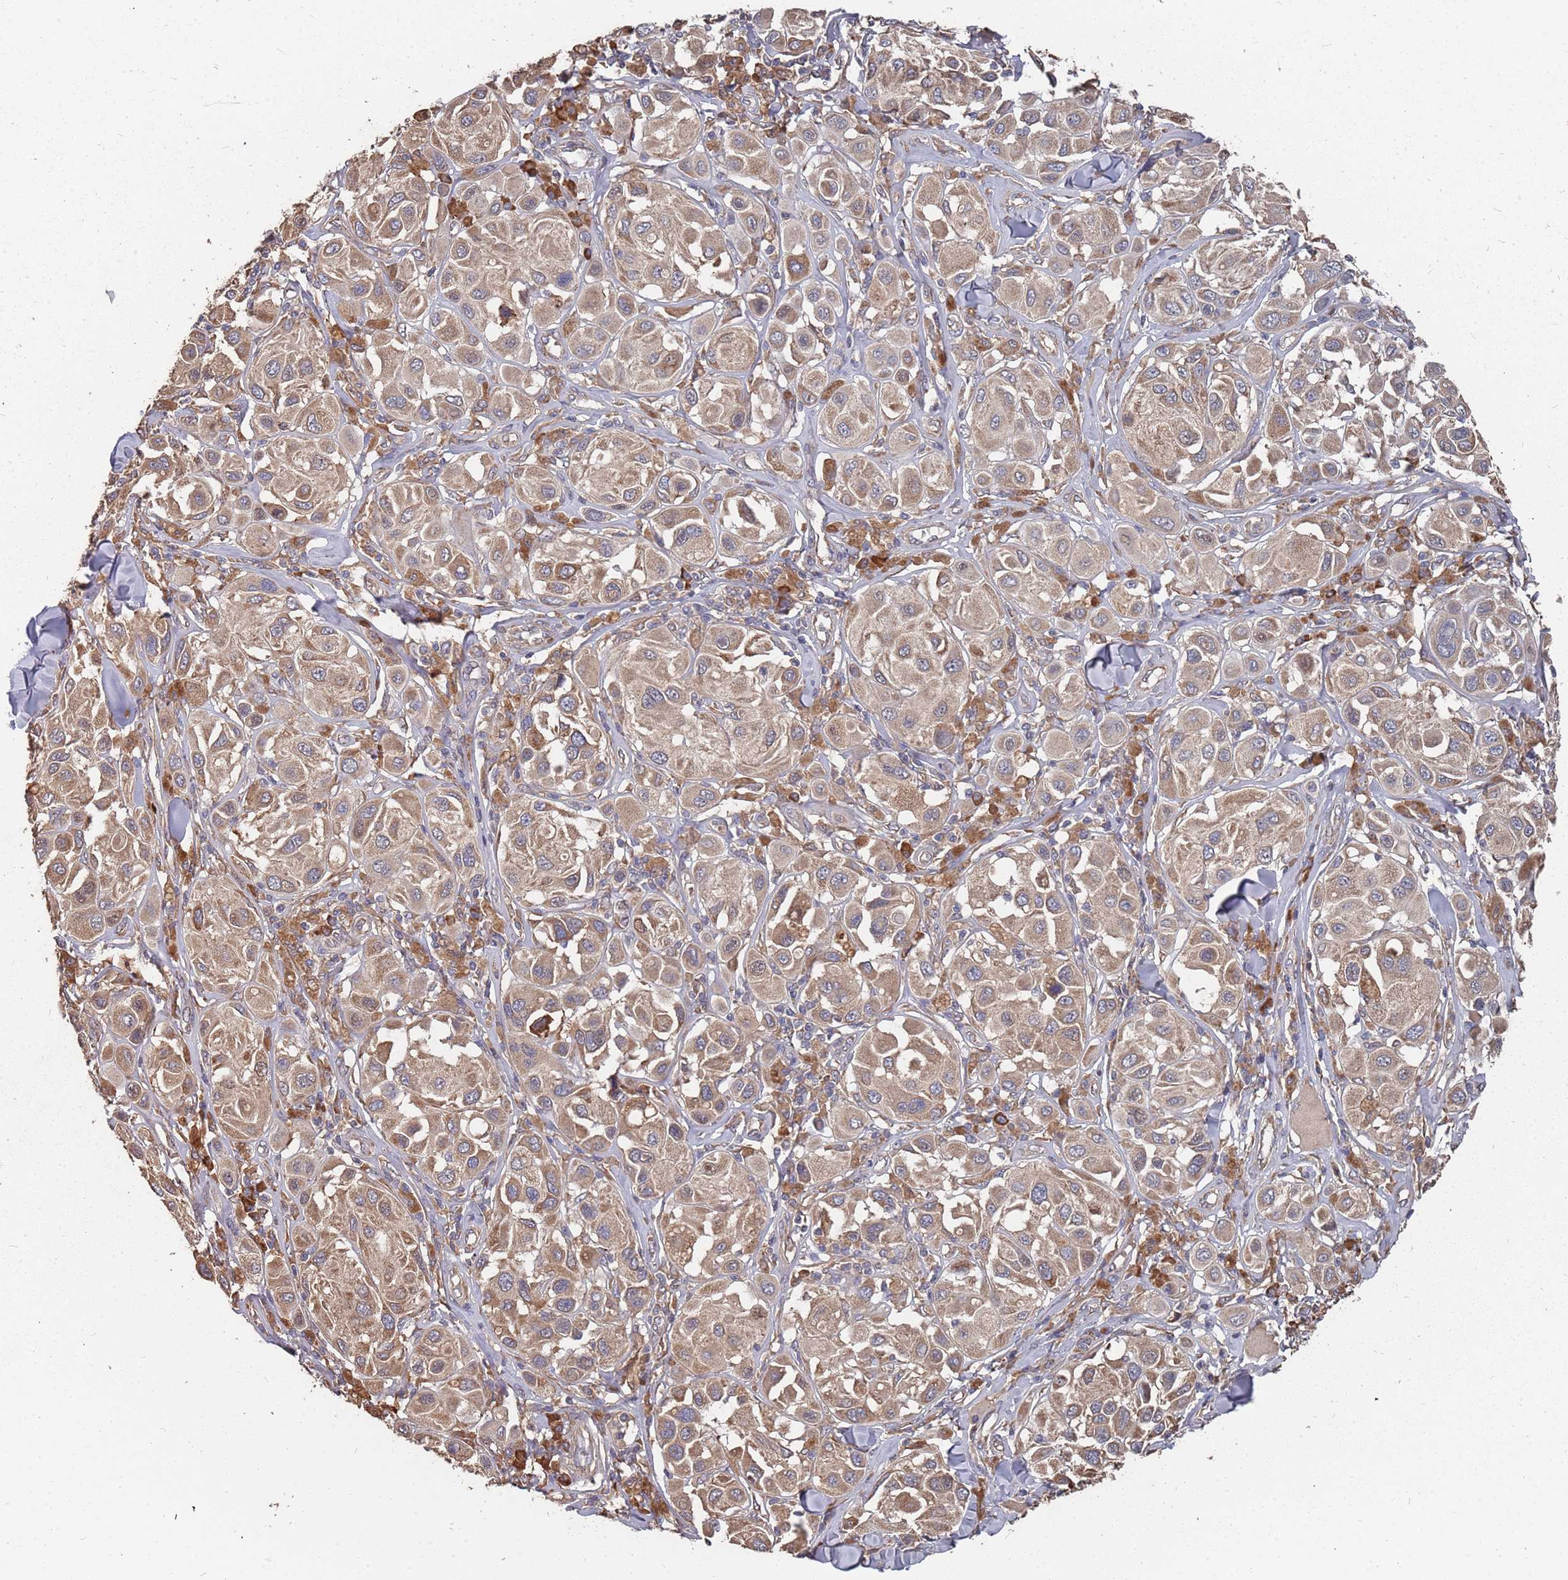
{"staining": {"intensity": "moderate", "quantity": ">75%", "location": "cytoplasmic/membranous"}, "tissue": "melanoma", "cell_type": "Tumor cells", "image_type": "cancer", "snomed": [{"axis": "morphology", "description": "Malignant melanoma, Metastatic site"}, {"axis": "topography", "description": "Skin"}], "caption": "DAB immunohistochemical staining of malignant melanoma (metastatic site) reveals moderate cytoplasmic/membranous protein positivity in approximately >75% of tumor cells. The protein of interest is stained brown, and the nuclei are stained in blue (DAB (3,3'-diaminobenzidine) IHC with brightfield microscopy, high magnification).", "gene": "ATG5", "patient": {"sex": "male", "age": 41}}